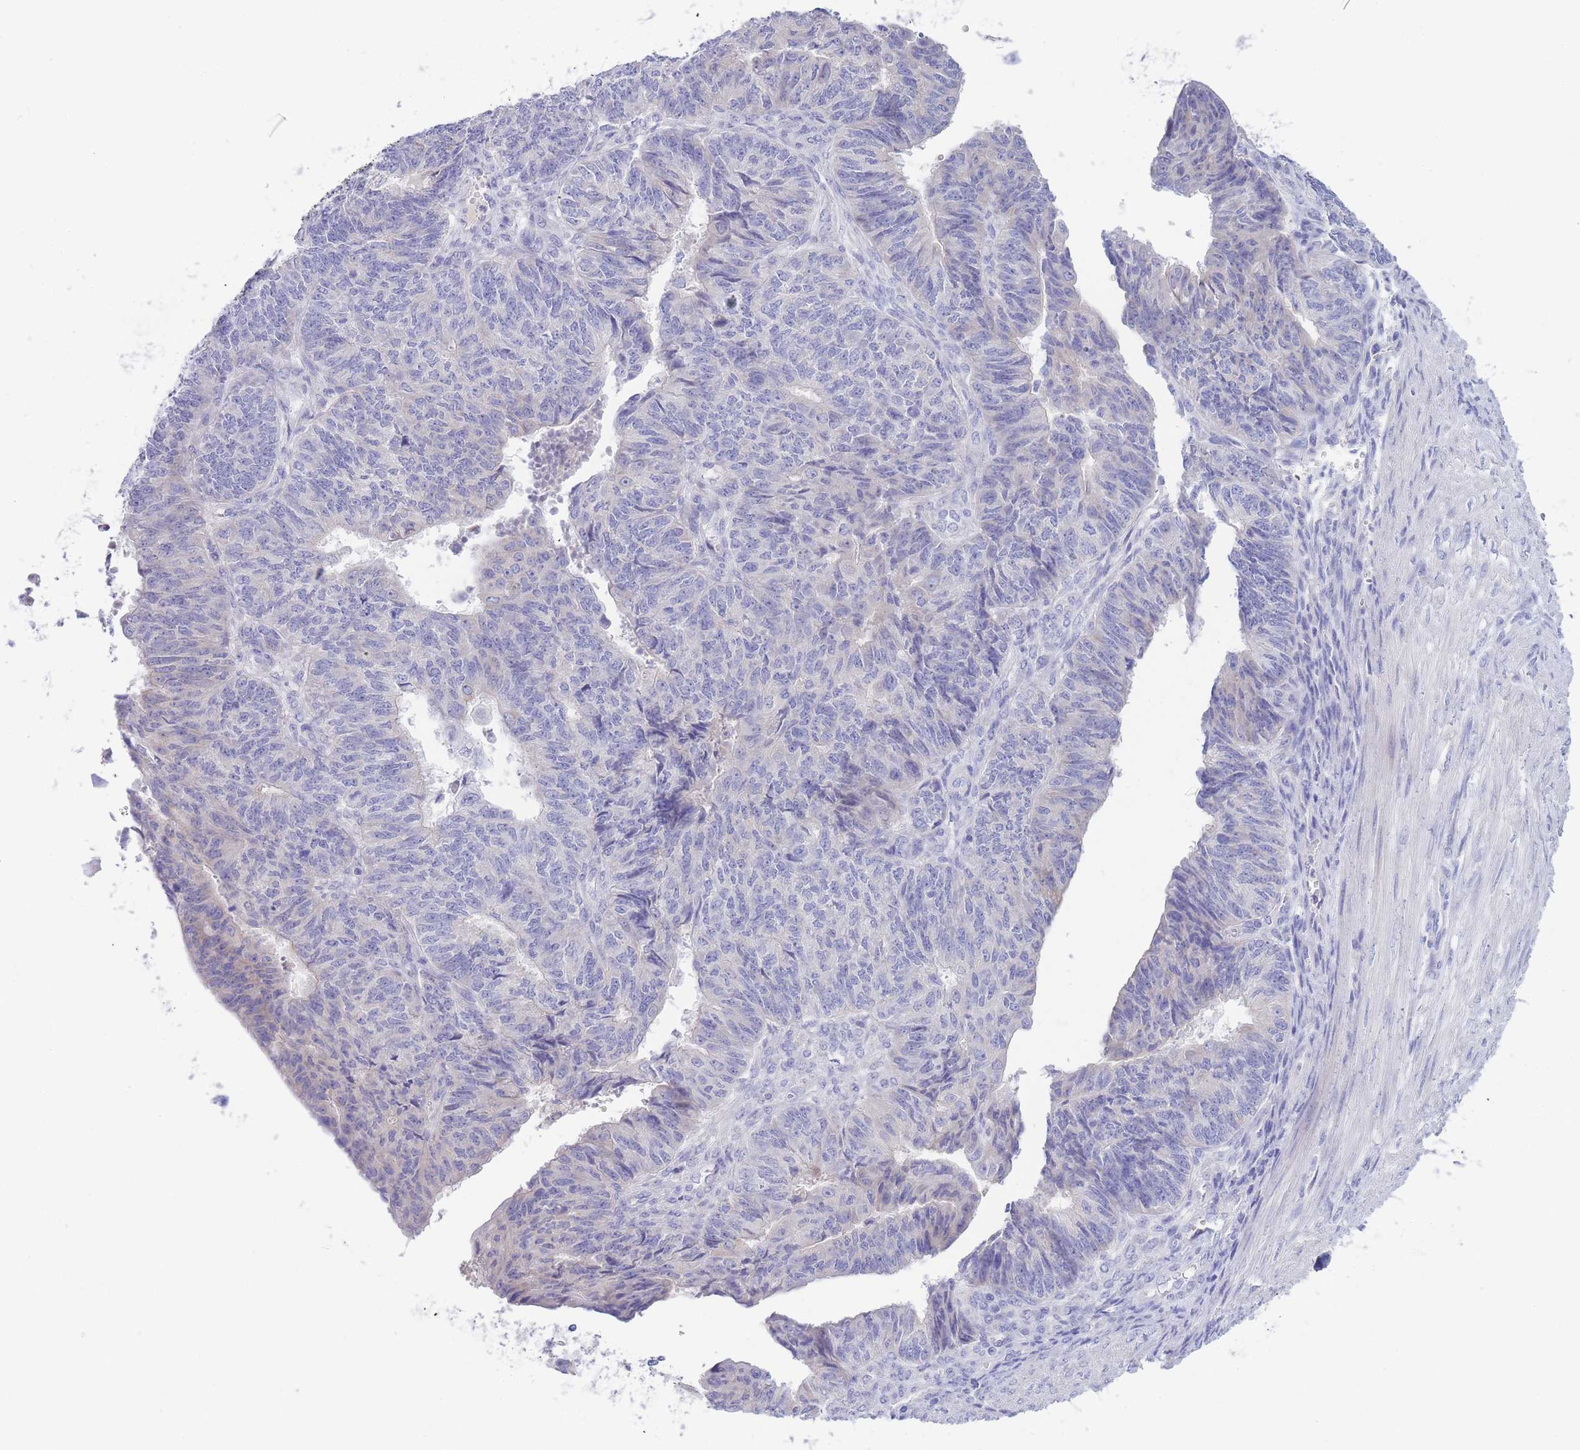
{"staining": {"intensity": "negative", "quantity": "none", "location": "none"}, "tissue": "endometrial cancer", "cell_type": "Tumor cells", "image_type": "cancer", "snomed": [{"axis": "morphology", "description": "Adenocarcinoma, NOS"}, {"axis": "topography", "description": "Endometrium"}], "caption": "IHC micrograph of endometrial cancer stained for a protein (brown), which shows no staining in tumor cells.", "gene": "PCDHB3", "patient": {"sex": "female", "age": 32}}